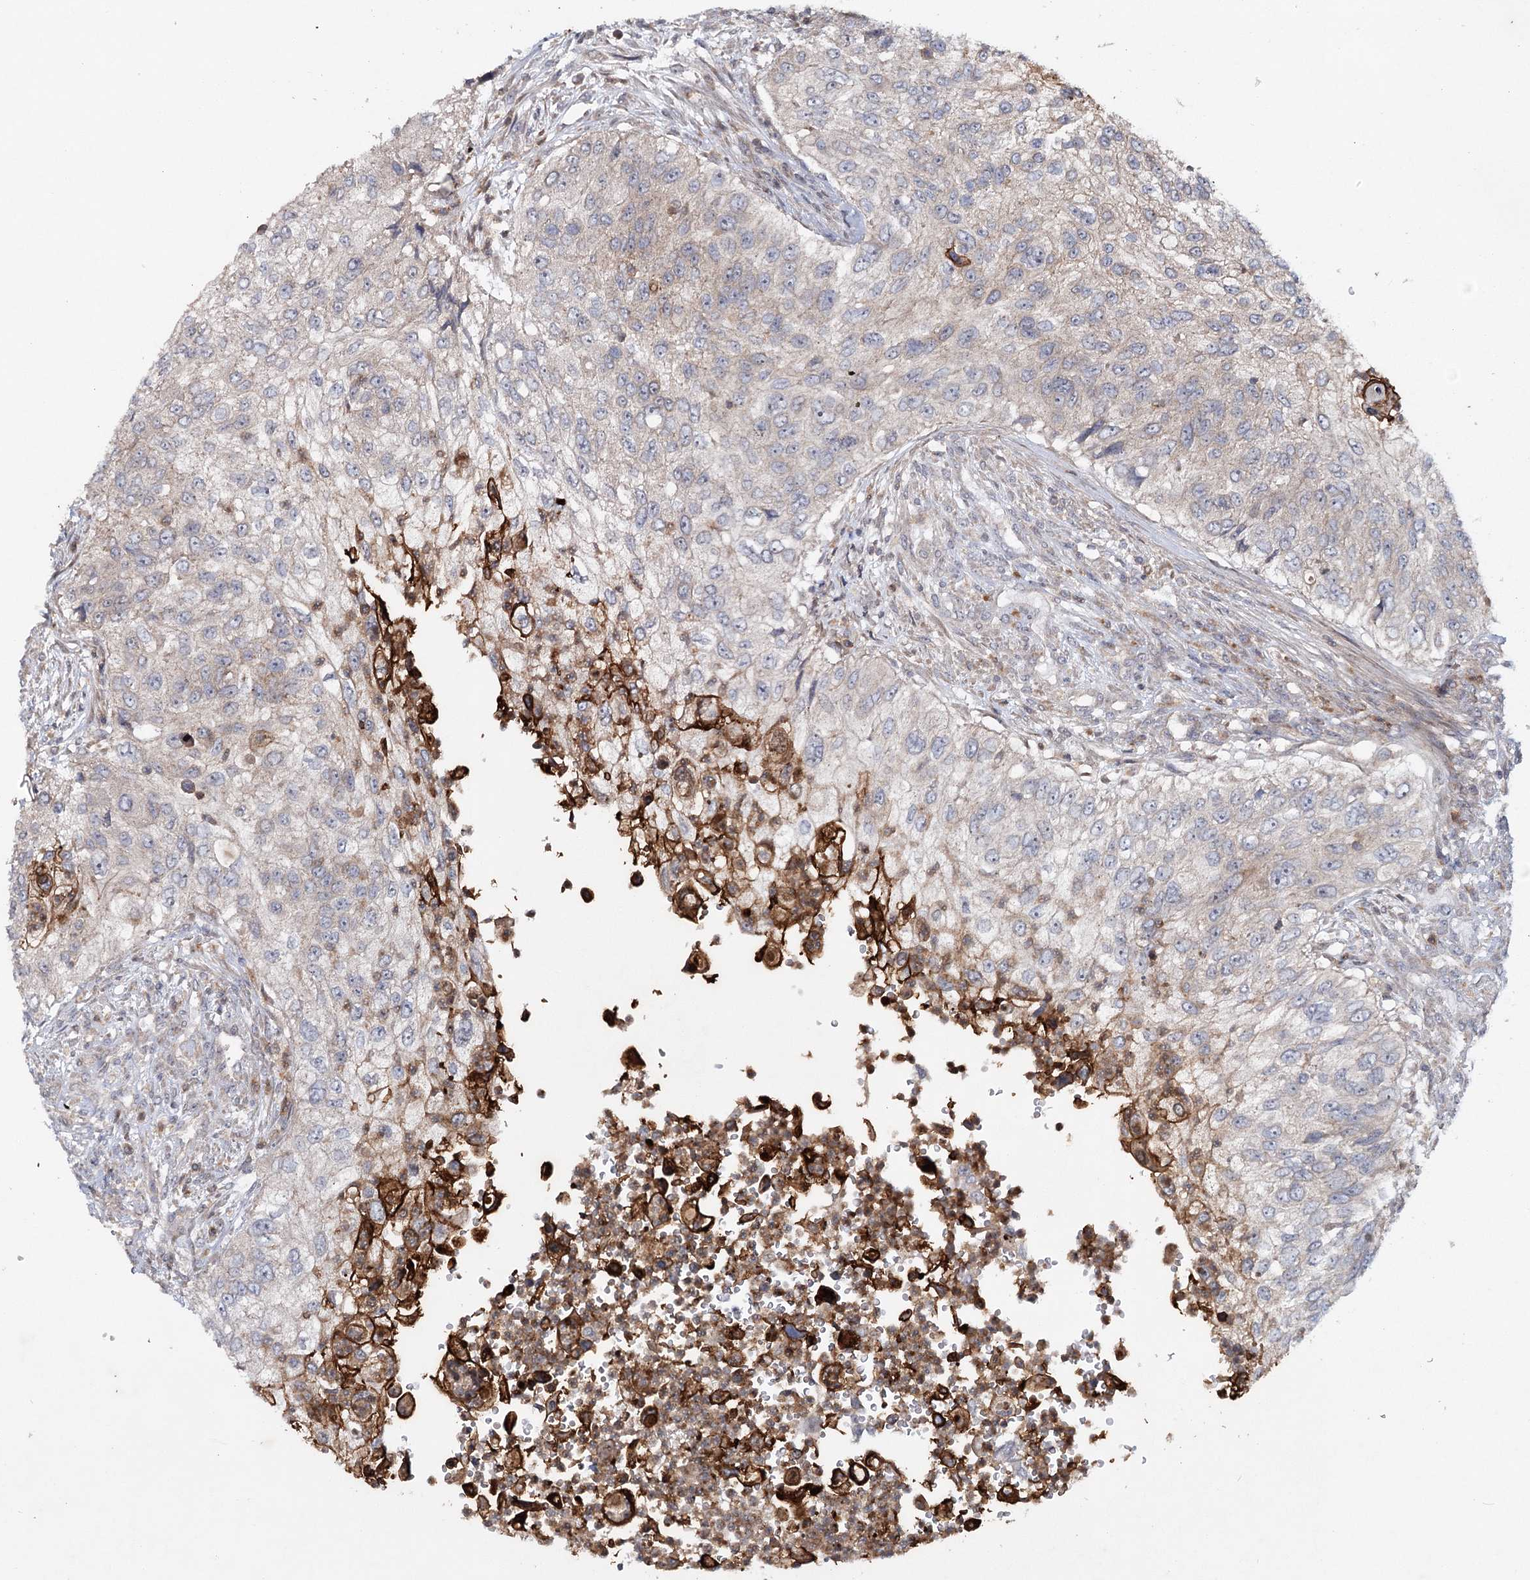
{"staining": {"intensity": "weak", "quantity": "<25%", "location": "cytoplasmic/membranous"}, "tissue": "urothelial cancer", "cell_type": "Tumor cells", "image_type": "cancer", "snomed": [{"axis": "morphology", "description": "Urothelial carcinoma, High grade"}, {"axis": "topography", "description": "Urinary bladder"}], "caption": "The IHC image has no significant staining in tumor cells of urothelial cancer tissue. Nuclei are stained in blue.", "gene": "MAP3K13", "patient": {"sex": "female", "age": 60}}